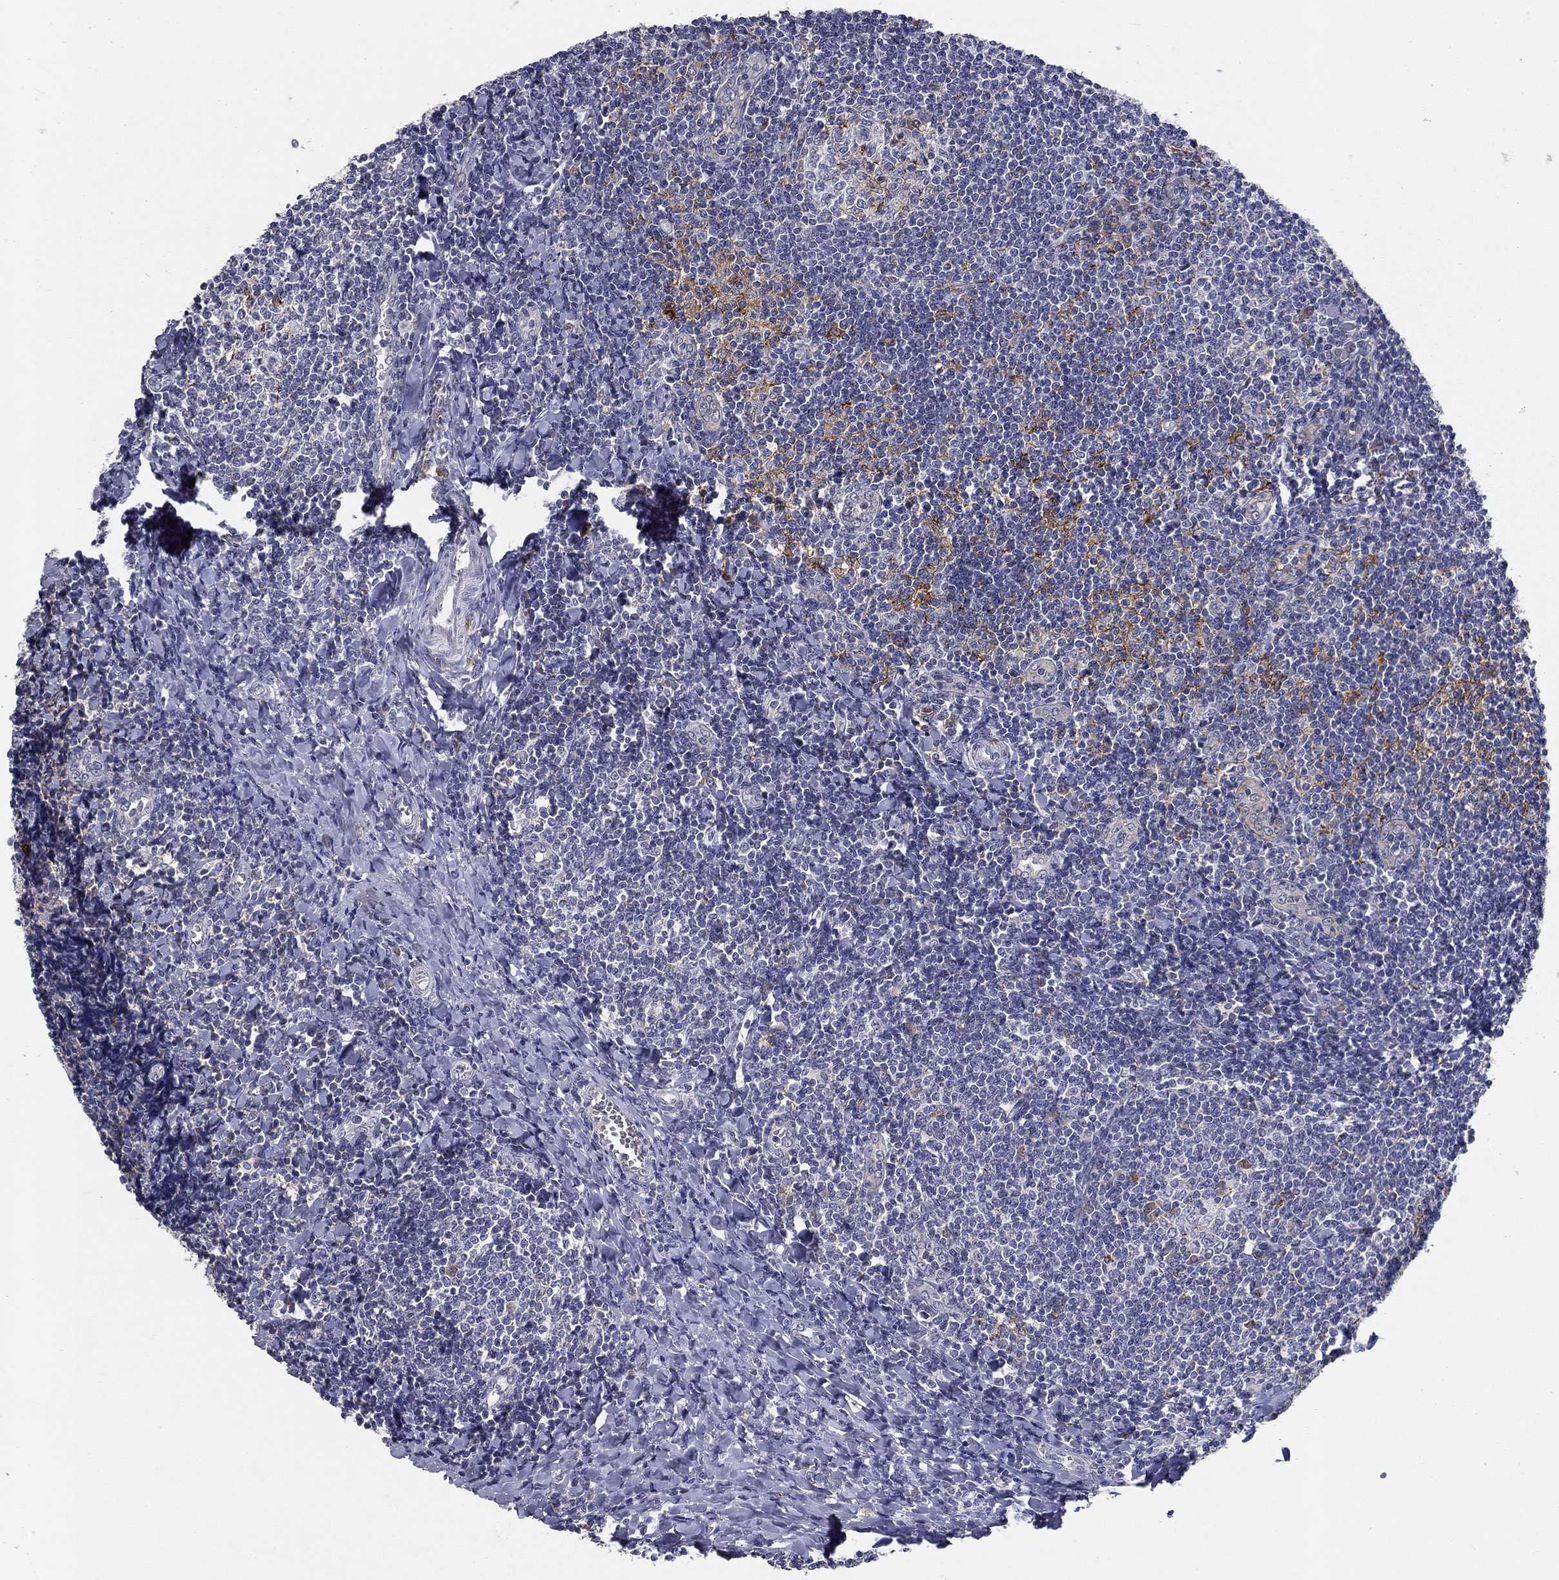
{"staining": {"intensity": "moderate", "quantity": "<25%", "location": "cytoplasmic/membranous"}, "tissue": "tonsil", "cell_type": "Germinal center cells", "image_type": "normal", "snomed": [{"axis": "morphology", "description": "Normal tissue, NOS"}, {"axis": "topography", "description": "Tonsil"}], "caption": "DAB (3,3'-diaminobenzidine) immunohistochemical staining of normal human tonsil shows moderate cytoplasmic/membranous protein expression in about <25% of germinal center cells. The staining was performed using DAB to visualize the protein expression in brown, while the nuclei were stained in blue with hematoxylin (Magnification: 20x).", "gene": "CD274", "patient": {"sex": "female", "age": 12}}